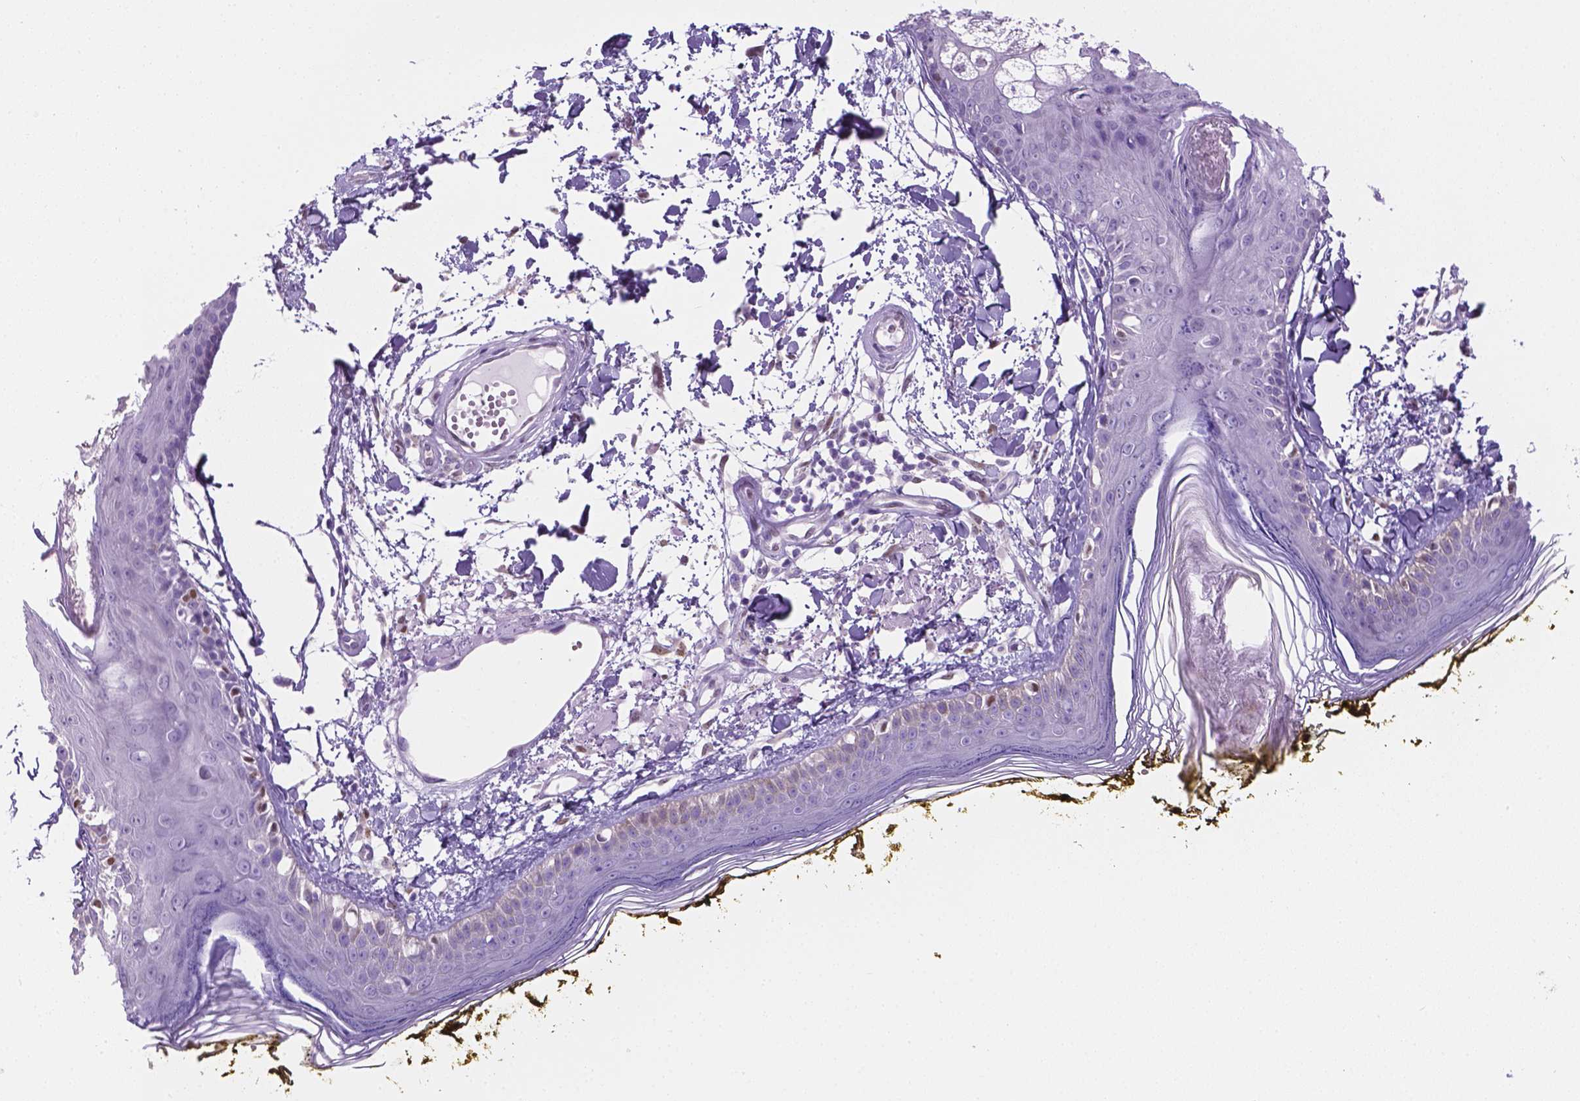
{"staining": {"intensity": "negative", "quantity": "none", "location": "none"}, "tissue": "skin", "cell_type": "Fibroblasts", "image_type": "normal", "snomed": [{"axis": "morphology", "description": "Normal tissue, NOS"}, {"axis": "topography", "description": "Skin"}], "caption": "This is a micrograph of immunohistochemistry (IHC) staining of normal skin, which shows no expression in fibroblasts.", "gene": "TMEM210", "patient": {"sex": "male", "age": 76}}